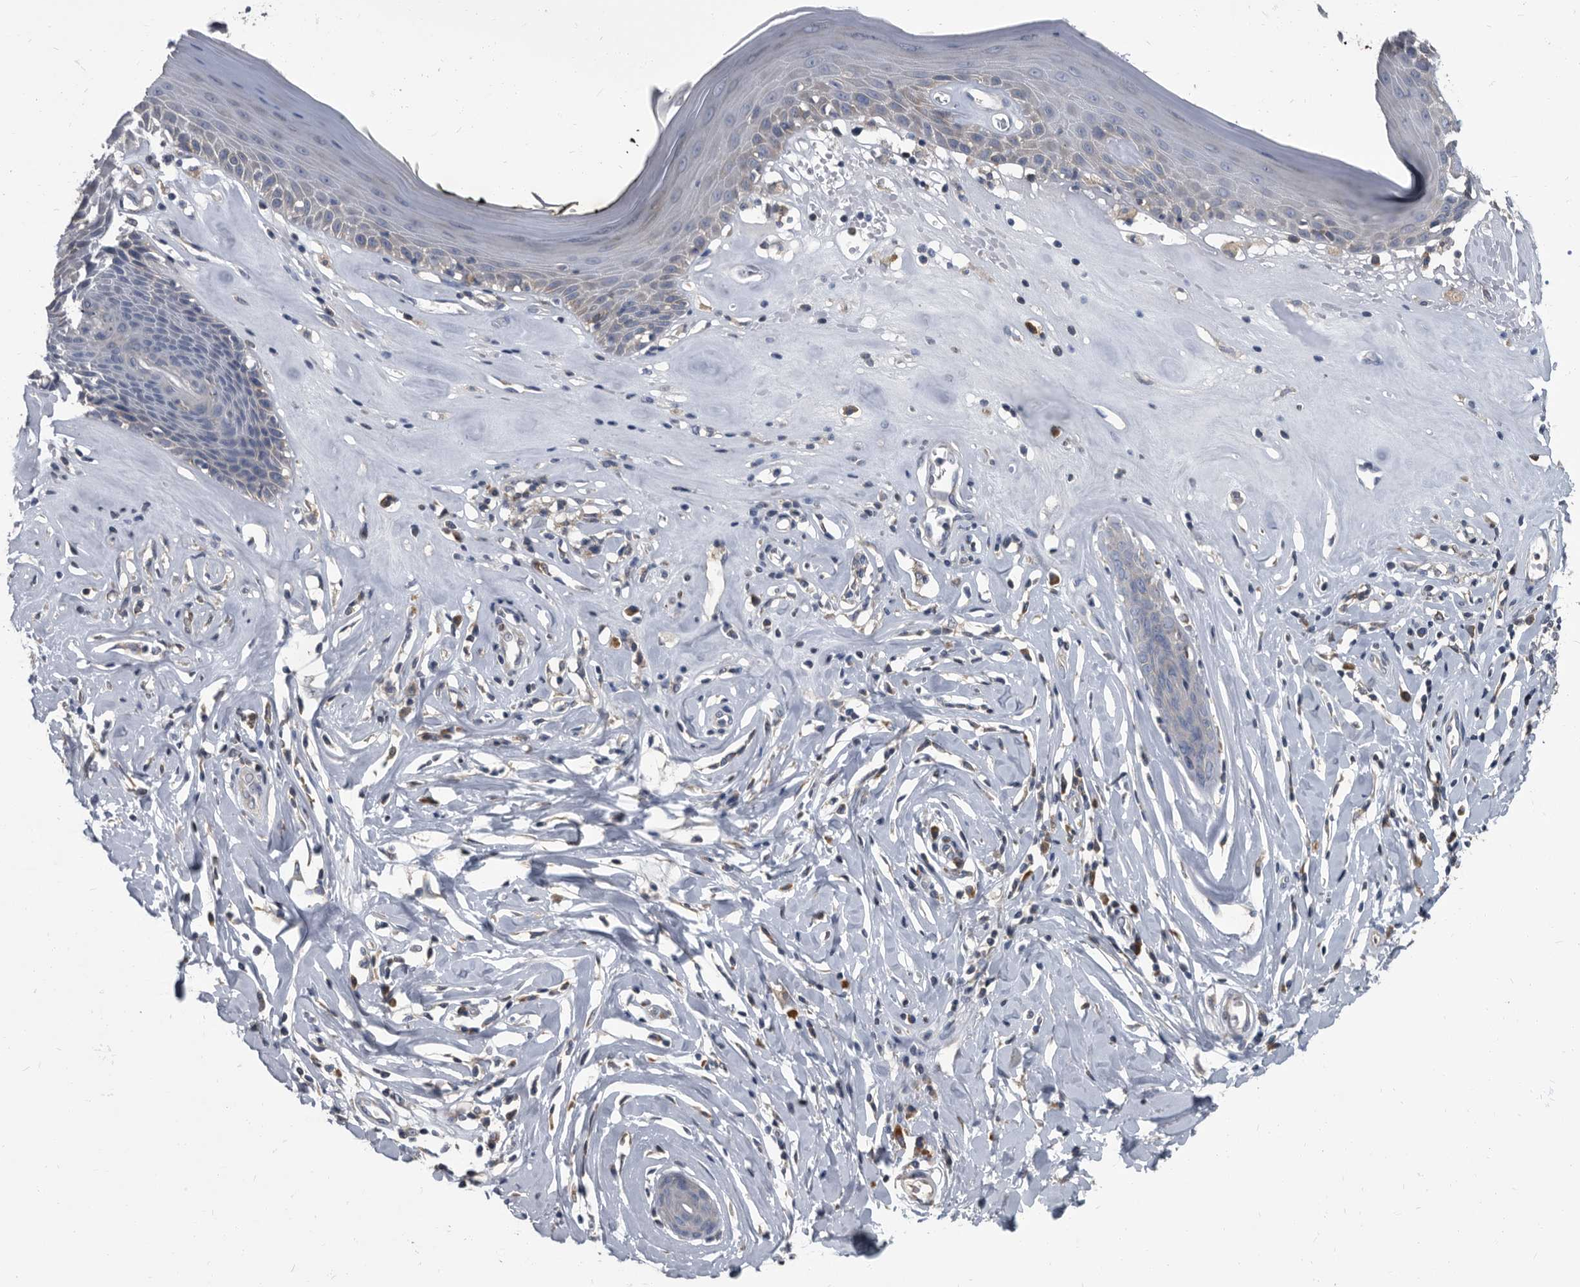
{"staining": {"intensity": "weak", "quantity": "<25%", "location": "cytoplasmic/membranous"}, "tissue": "skin", "cell_type": "Epidermal cells", "image_type": "normal", "snomed": [{"axis": "morphology", "description": "Normal tissue, NOS"}, {"axis": "morphology", "description": "Inflammation, NOS"}, {"axis": "topography", "description": "Vulva"}], "caption": "This is a photomicrograph of immunohistochemistry staining of benign skin, which shows no expression in epidermal cells.", "gene": "CDV3", "patient": {"sex": "female", "age": 84}}